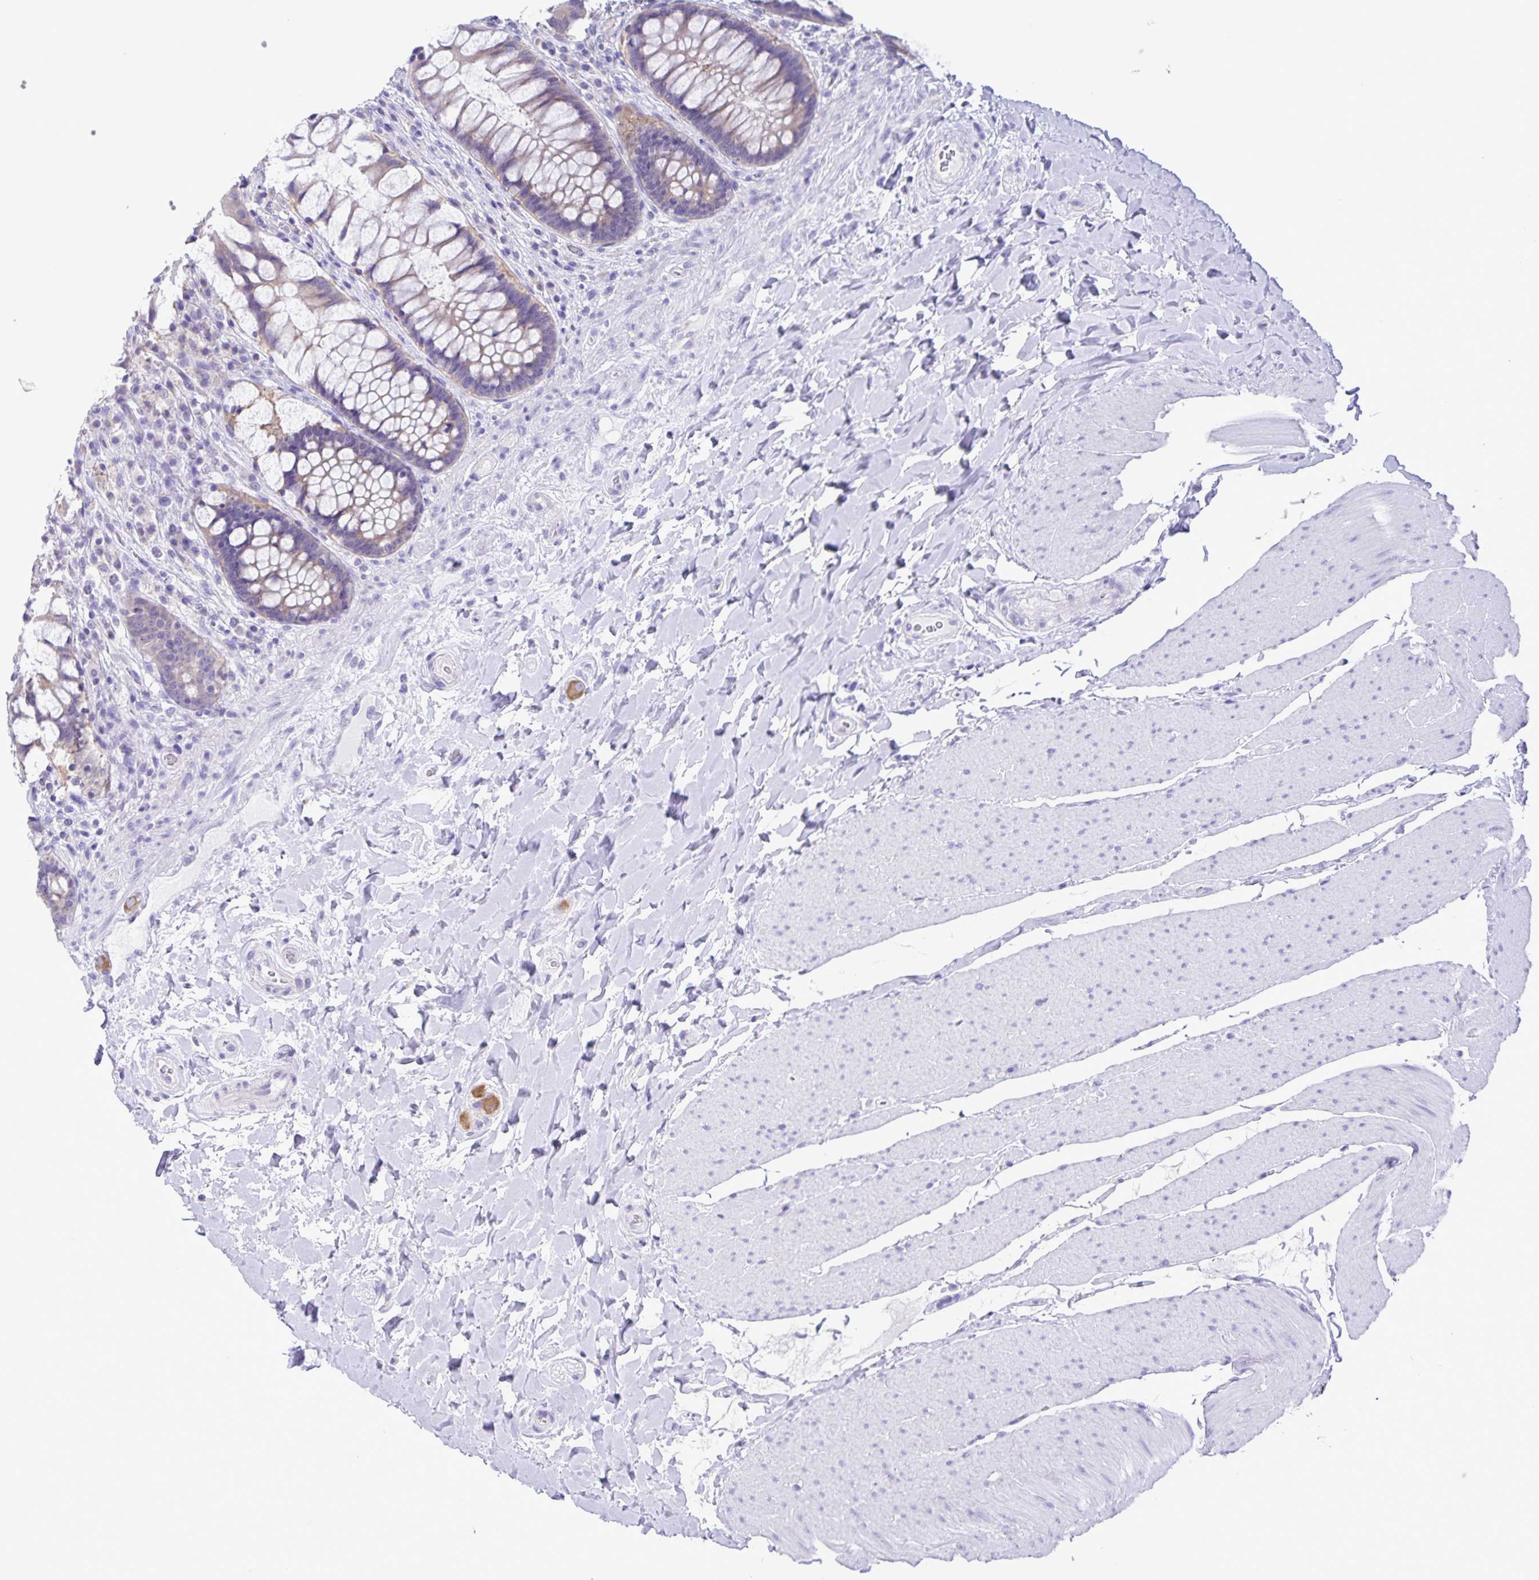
{"staining": {"intensity": "weak", "quantity": "25%-75%", "location": "cytoplasmic/membranous"}, "tissue": "rectum", "cell_type": "Glandular cells", "image_type": "normal", "snomed": [{"axis": "morphology", "description": "Normal tissue, NOS"}, {"axis": "topography", "description": "Rectum"}], "caption": "Rectum stained with DAB (3,3'-diaminobenzidine) immunohistochemistry (IHC) demonstrates low levels of weak cytoplasmic/membranous expression in about 25%-75% of glandular cells. (brown staining indicates protein expression, while blue staining denotes nuclei).", "gene": "CAPSL", "patient": {"sex": "female", "age": 58}}